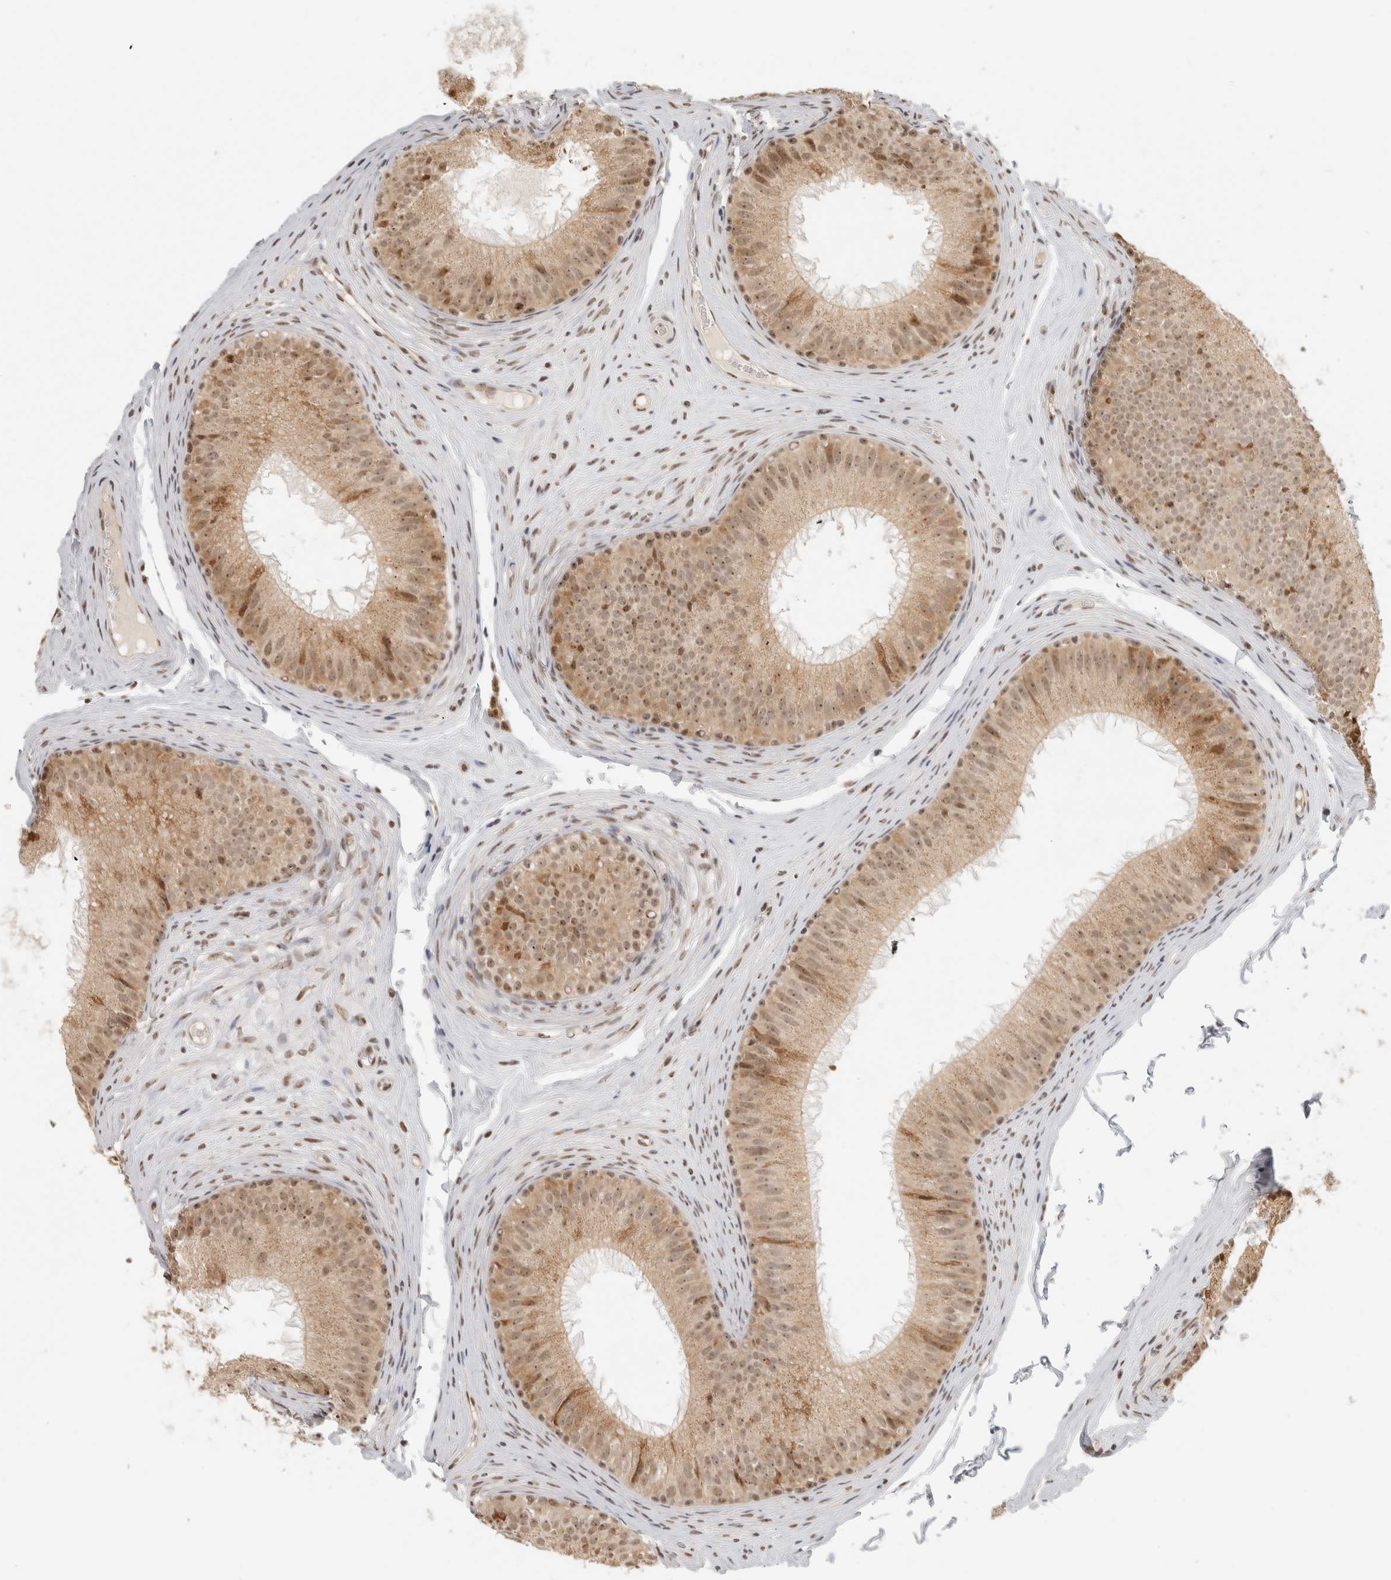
{"staining": {"intensity": "moderate", "quantity": ">75%", "location": "cytoplasmic/membranous,nuclear"}, "tissue": "epididymis", "cell_type": "Glandular cells", "image_type": "normal", "snomed": [{"axis": "morphology", "description": "Normal tissue, NOS"}, {"axis": "topography", "description": "Epididymis"}], "caption": "DAB (3,3'-diaminobenzidine) immunohistochemical staining of normal epididymis demonstrates moderate cytoplasmic/membranous,nuclear protein expression in approximately >75% of glandular cells.", "gene": "EBNA1BP2", "patient": {"sex": "male", "age": 32}}